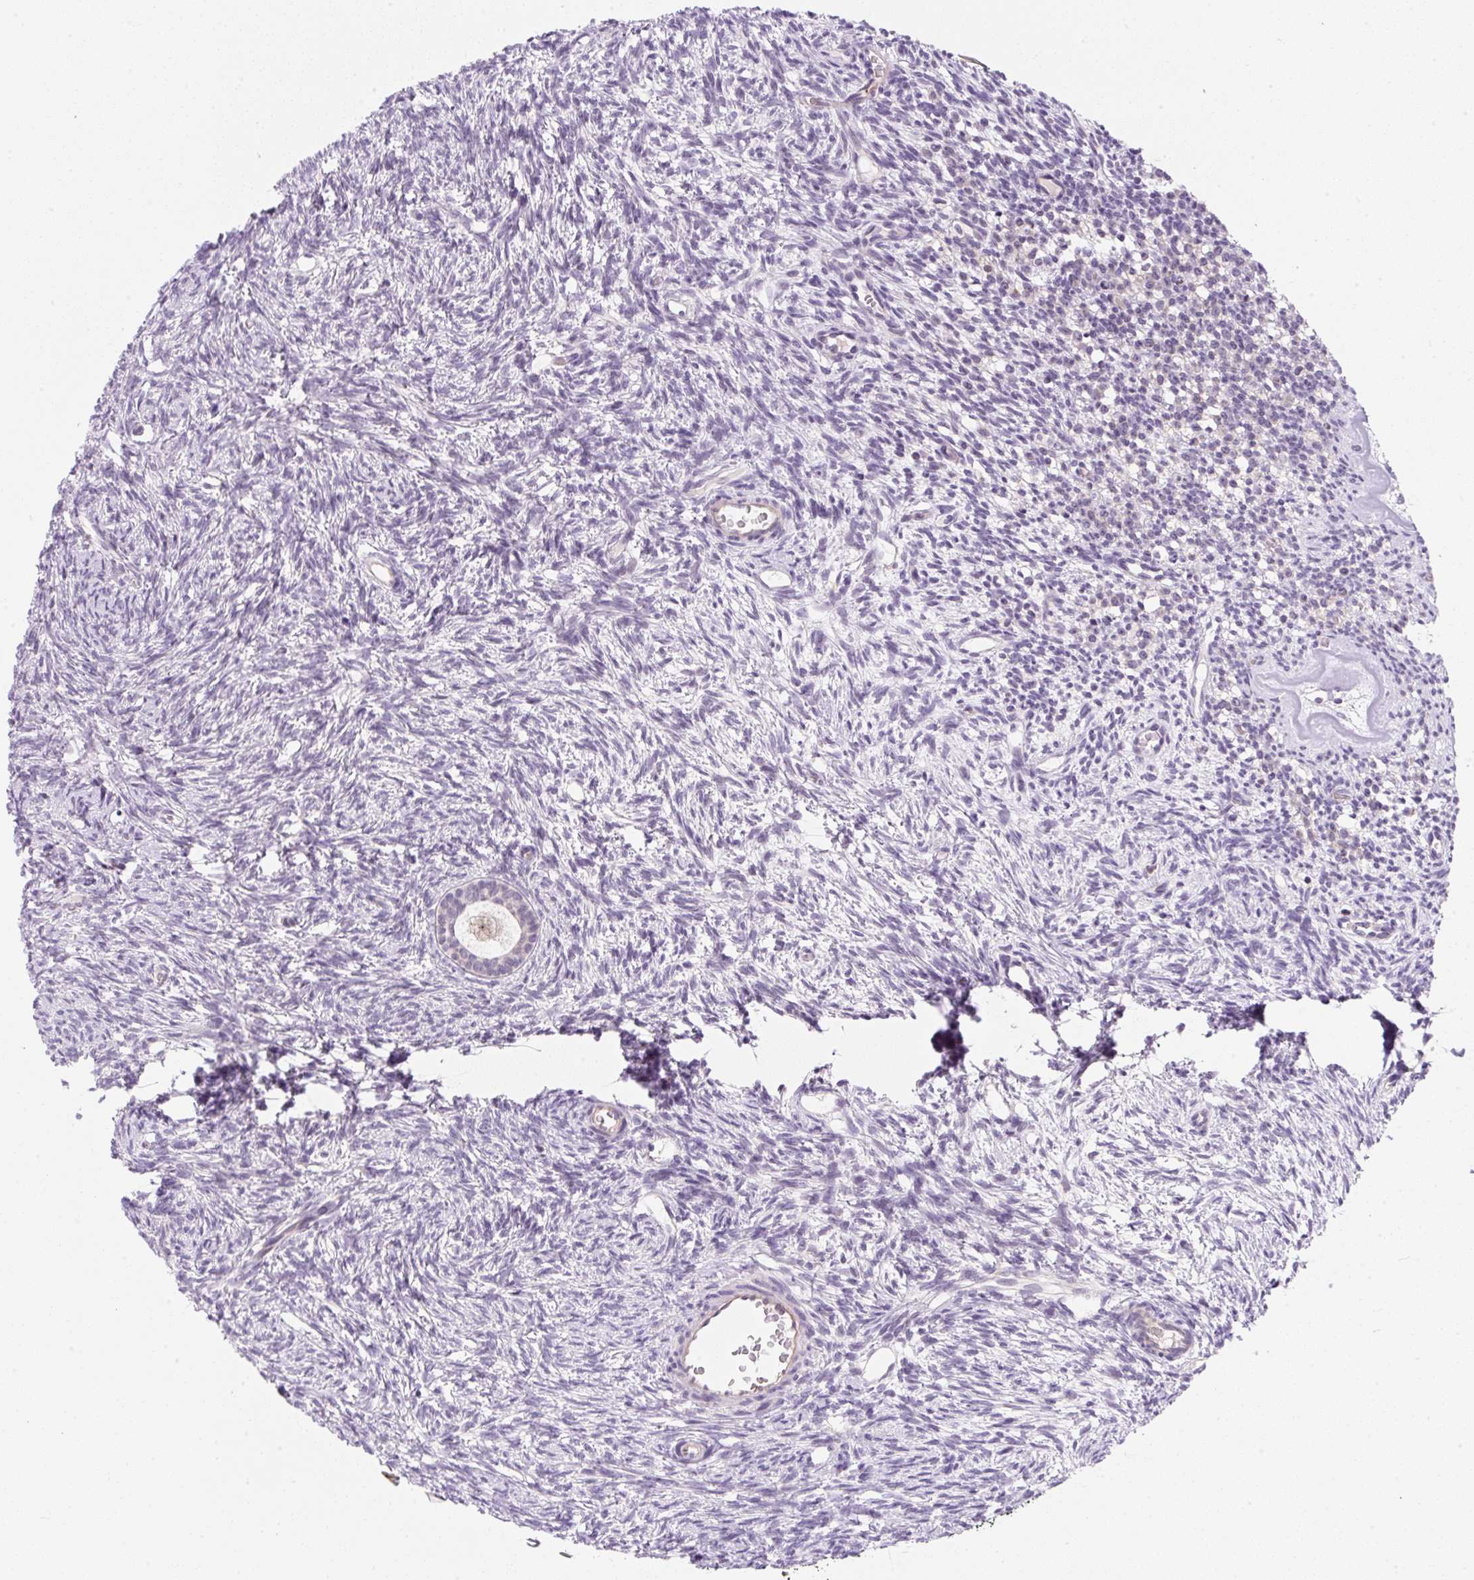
{"staining": {"intensity": "negative", "quantity": "none", "location": "none"}, "tissue": "ovary", "cell_type": "Follicle cells", "image_type": "normal", "snomed": [{"axis": "morphology", "description": "Normal tissue, NOS"}, {"axis": "topography", "description": "Ovary"}], "caption": "Follicle cells are negative for brown protein staining in unremarkable ovary. Brightfield microscopy of IHC stained with DAB (brown) and hematoxylin (blue), captured at high magnification.", "gene": "OMA1", "patient": {"sex": "female", "age": 33}}